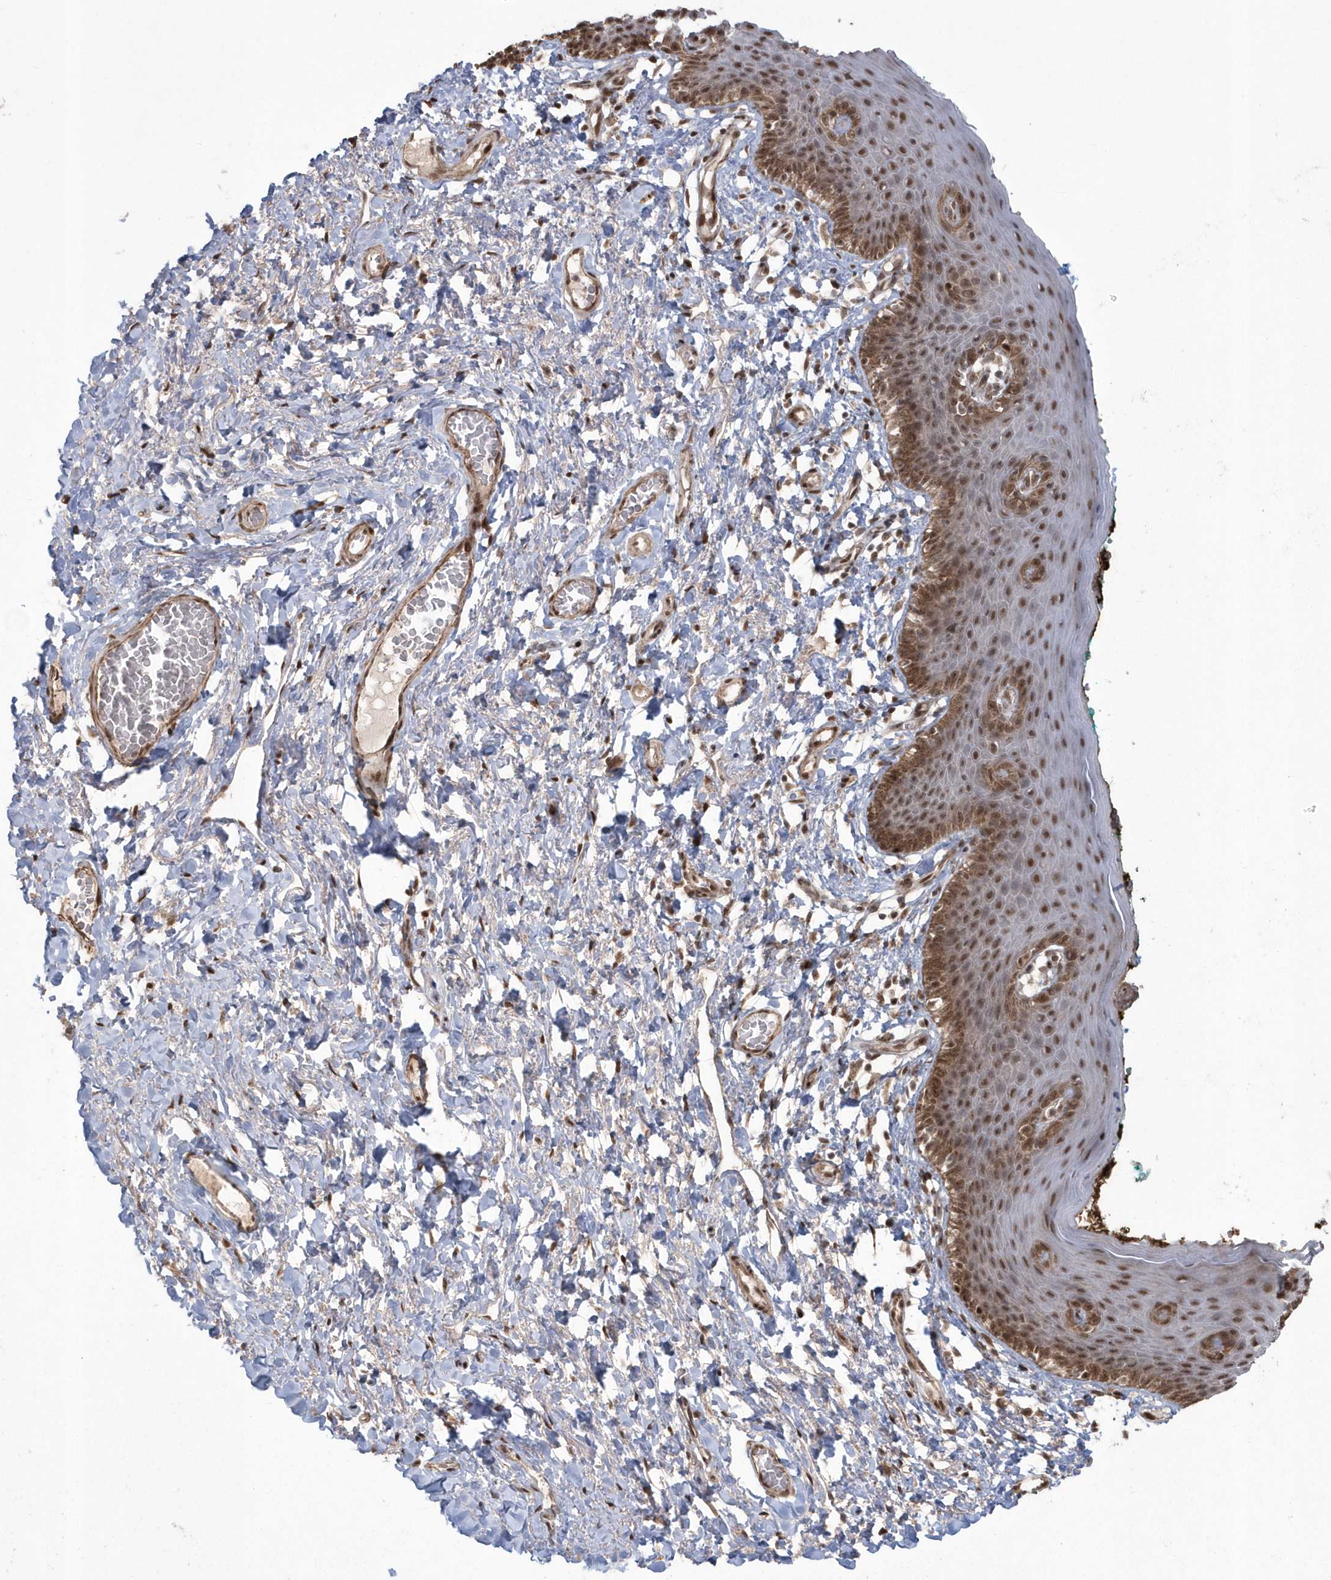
{"staining": {"intensity": "moderate", "quantity": ">75%", "location": "cytoplasmic/membranous,nuclear"}, "tissue": "skin", "cell_type": "Epidermal cells", "image_type": "normal", "snomed": [{"axis": "morphology", "description": "Normal tissue, NOS"}, {"axis": "topography", "description": "Vulva"}], "caption": "This is an image of immunohistochemistry staining of benign skin, which shows moderate staining in the cytoplasmic/membranous,nuclear of epidermal cells.", "gene": "EPB41L4A", "patient": {"sex": "female", "age": 66}}